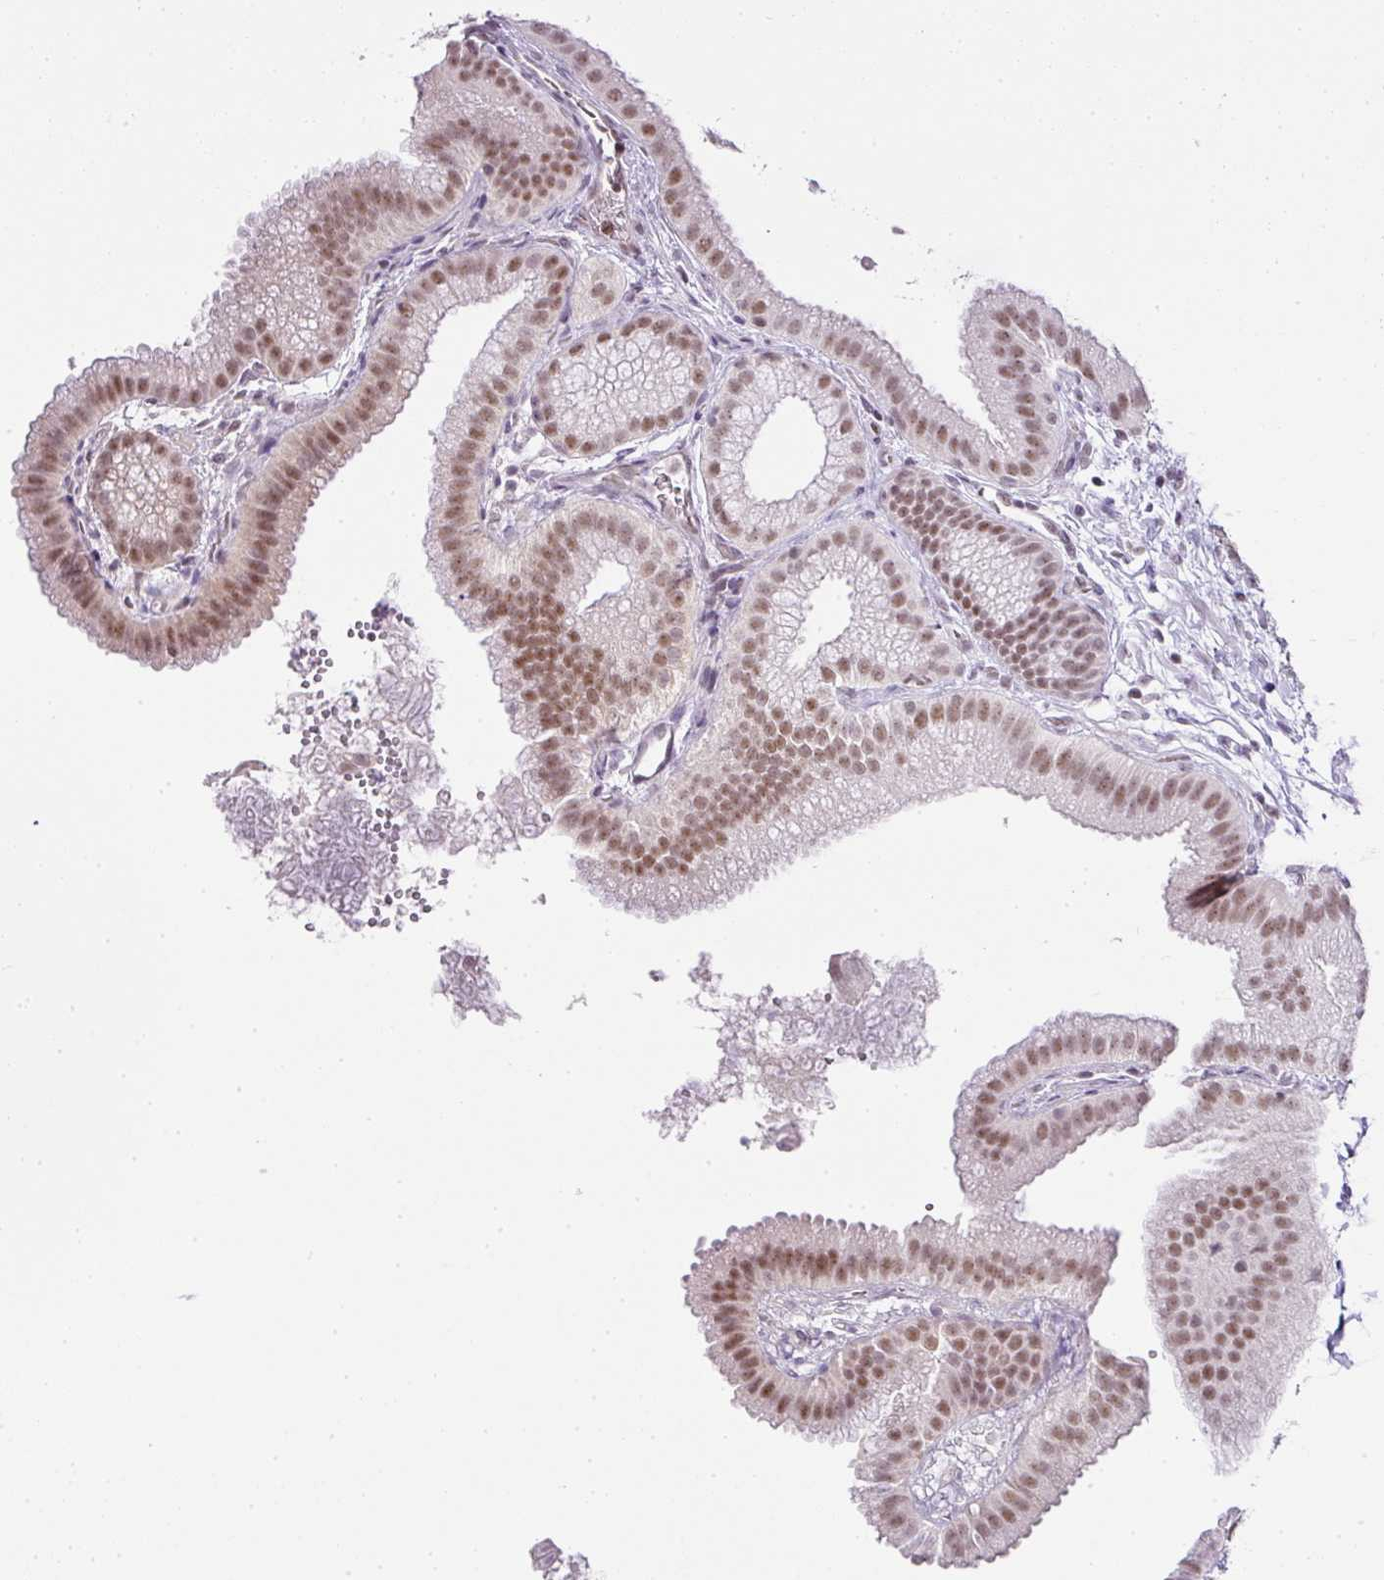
{"staining": {"intensity": "moderate", "quantity": ">75%", "location": "nuclear"}, "tissue": "gallbladder", "cell_type": "Glandular cells", "image_type": "normal", "snomed": [{"axis": "morphology", "description": "Normal tissue, NOS"}, {"axis": "topography", "description": "Gallbladder"}], "caption": "Protein expression analysis of benign human gallbladder reveals moderate nuclear positivity in about >75% of glandular cells. (IHC, brightfield microscopy, high magnification).", "gene": "FAM32A", "patient": {"sex": "female", "age": 63}}